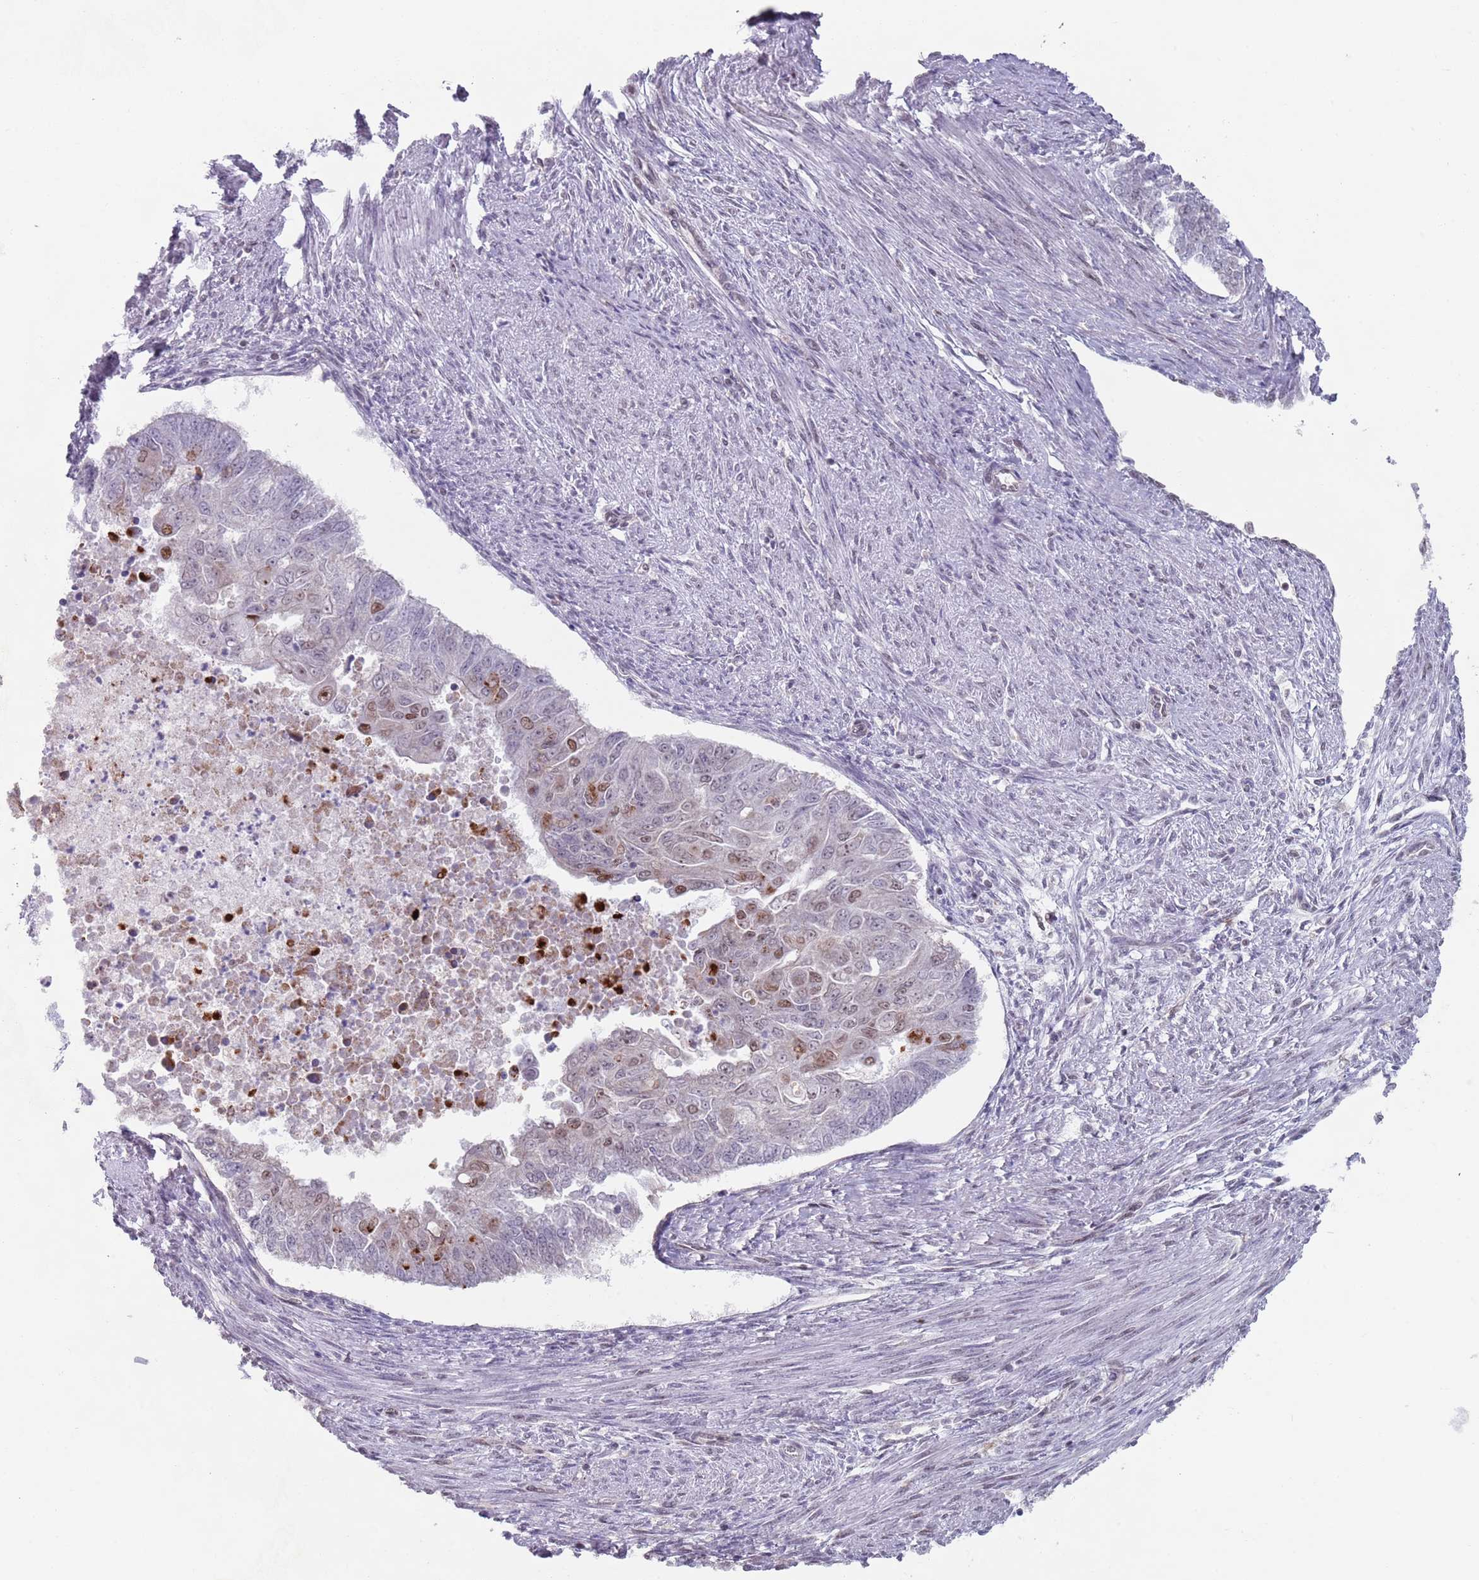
{"staining": {"intensity": "moderate", "quantity": "<25%", "location": "nuclear"}, "tissue": "endometrial cancer", "cell_type": "Tumor cells", "image_type": "cancer", "snomed": [{"axis": "morphology", "description": "Adenocarcinoma, NOS"}, {"axis": "topography", "description": "Endometrium"}], "caption": "Moderate nuclear expression for a protein is present in about <25% of tumor cells of endometrial cancer (adenocarcinoma) using immunohistochemistry (IHC).", "gene": "MFSD12", "patient": {"sex": "female", "age": 32}}